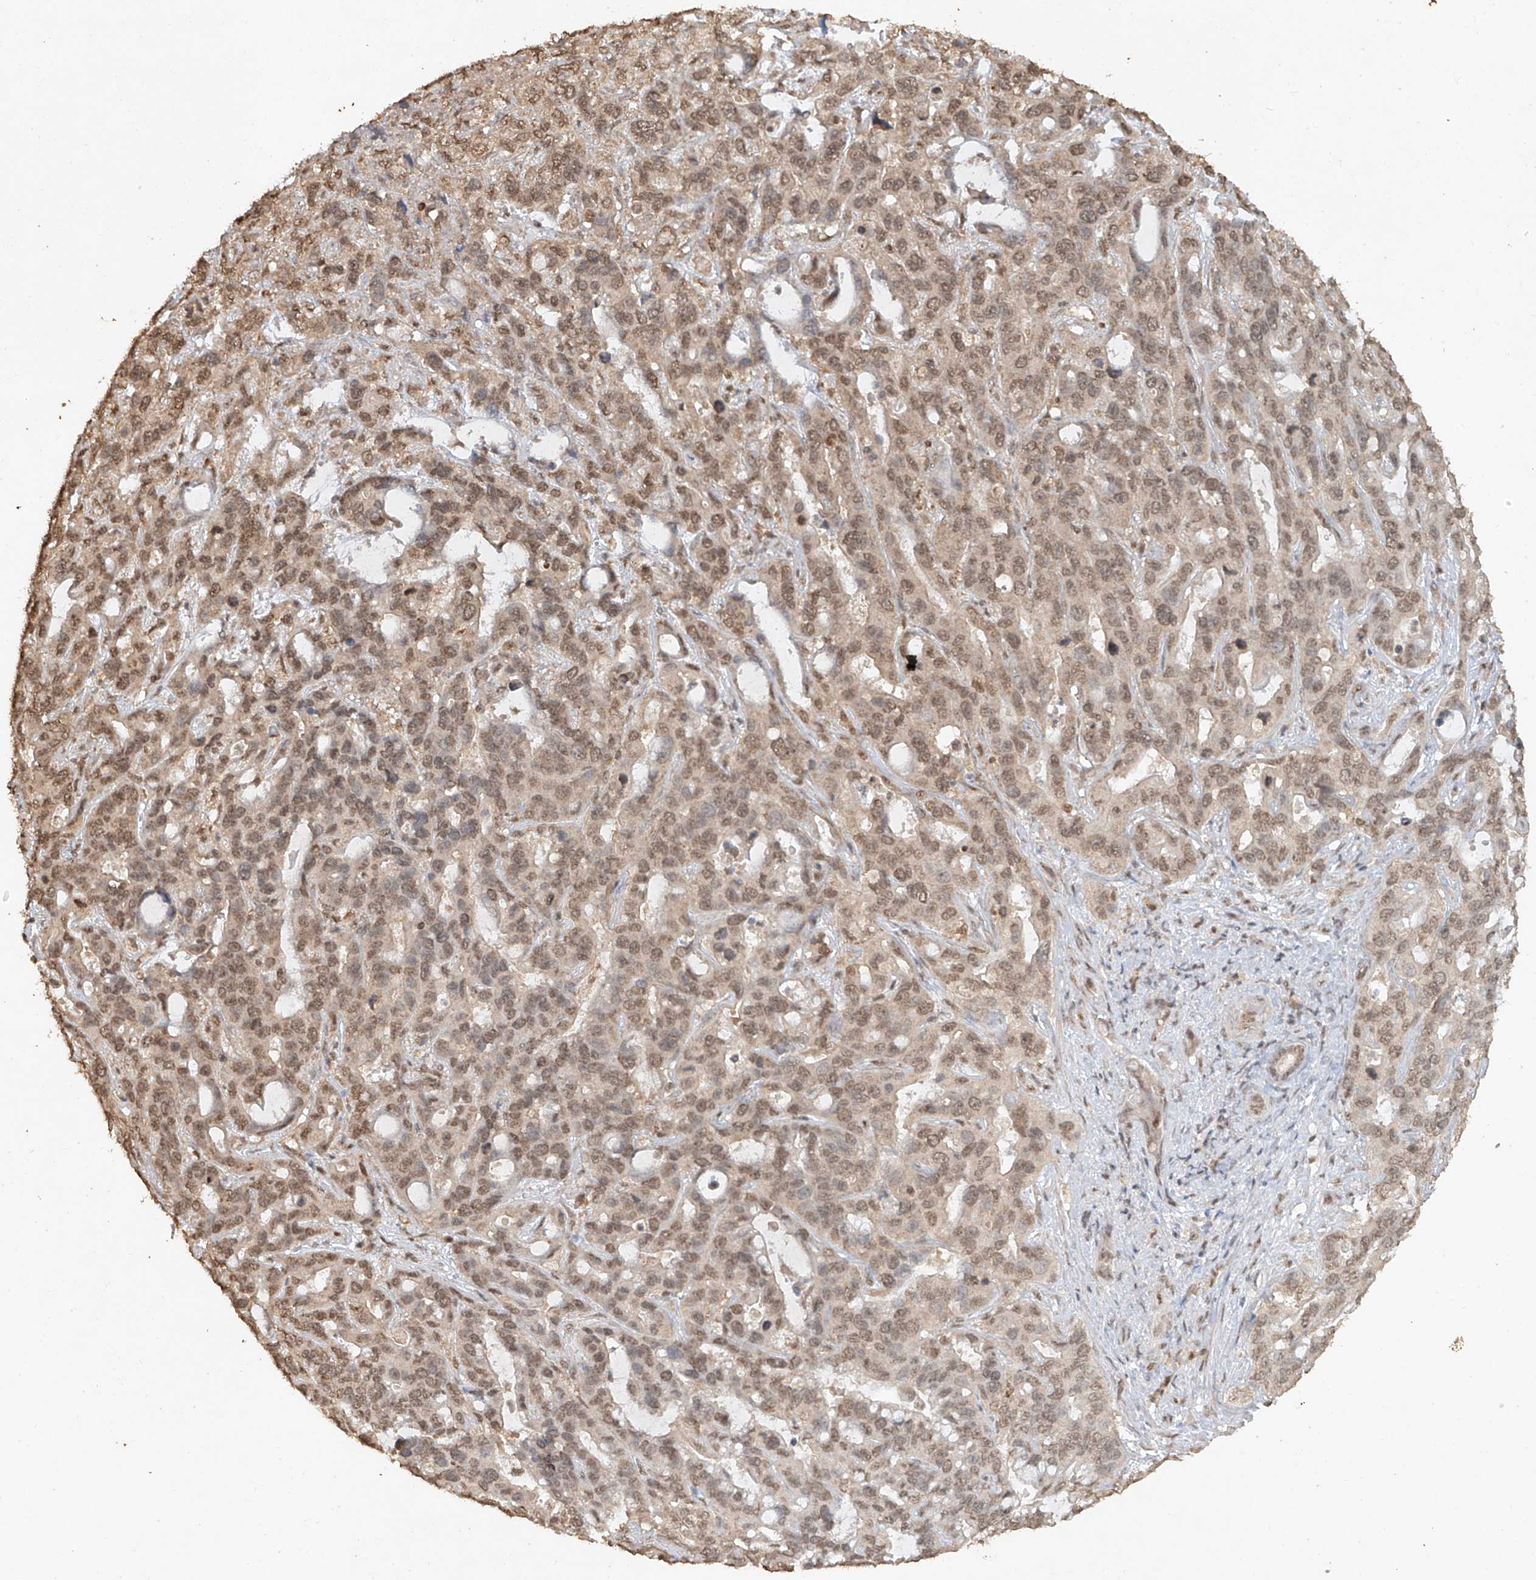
{"staining": {"intensity": "moderate", "quantity": ">75%", "location": "nuclear"}, "tissue": "liver cancer", "cell_type": "Tumor cells", "image_type": "cancer", "snomed": [{"axis": "morphology", "description": "Cholangiocarcinoma"}, {"axis": "topography", "description": "Liver"}], "caption": "Liver cancer was stained to show a protein in brown. There is medium levels of moderate nuclear positivity in approximately >75% of tumor cells.", "gene": "TIGAR", "patient": {"sex": "female", "age": 65}}